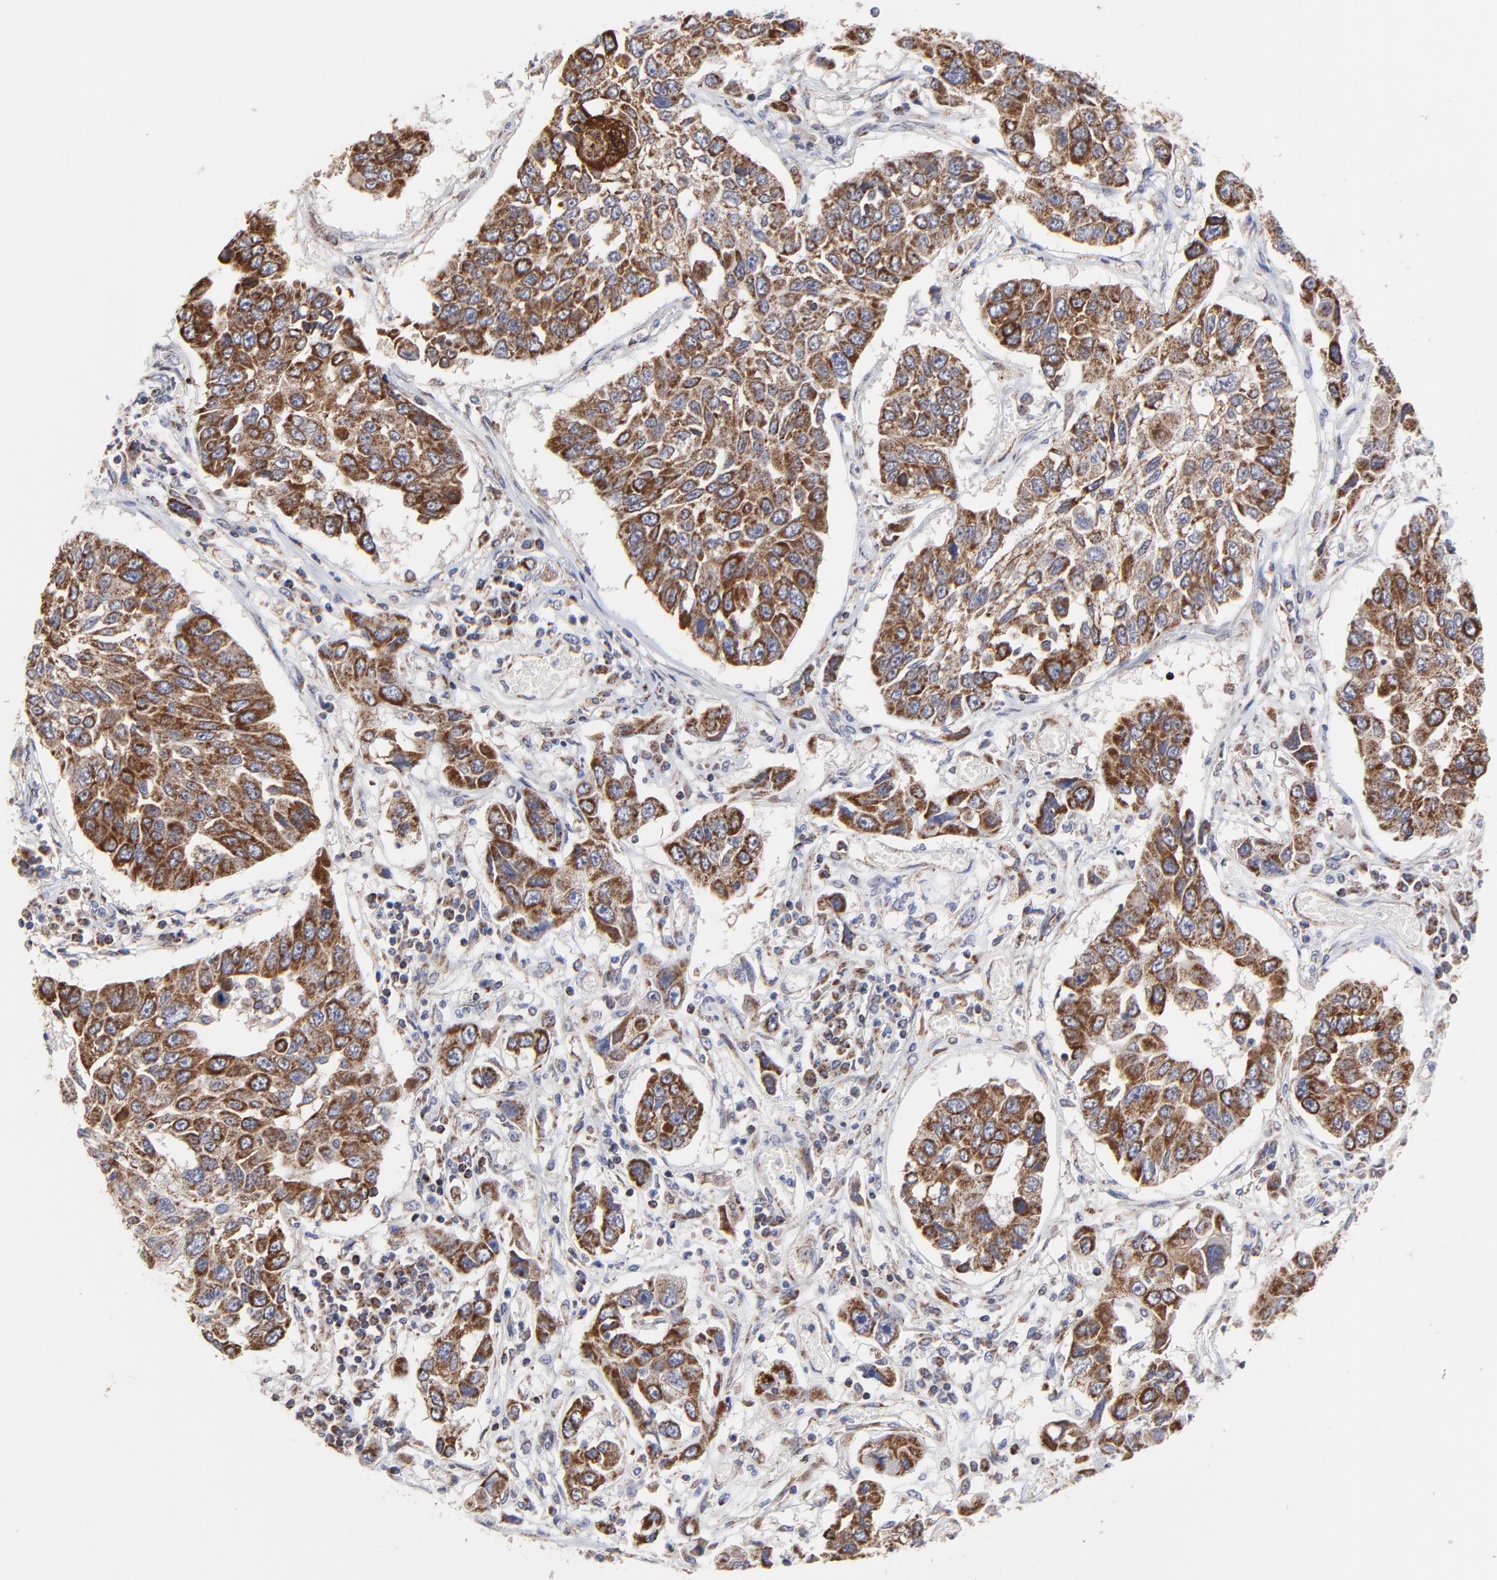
{"staining": {"intensity": "moderate", "quantity": ">75%", "location": "cytoplasmic/membranous"}, "tissue": "lung cancer", "cell_type": "Tumor cells", "image_type": "cancer", "snomed": [{"axis": "morphology", "description": "Squamous cell carcinoma, NOS"}, {"axis": "topography", "description": "Lung"}], "caption": "IHC staining of lung cancer, which shows medium levels of moderate cytoplasmic/membranous expression in approximately >75% of tumor cells indicating moderate cytoplasmic/membranous protein staining. The staining was performed using DAB (brown) for protein detection and nuclei were counterstained in hematoxylin (blue).", "gene": "ZNF550", "patient": {"sex": "male", "age": 71}}